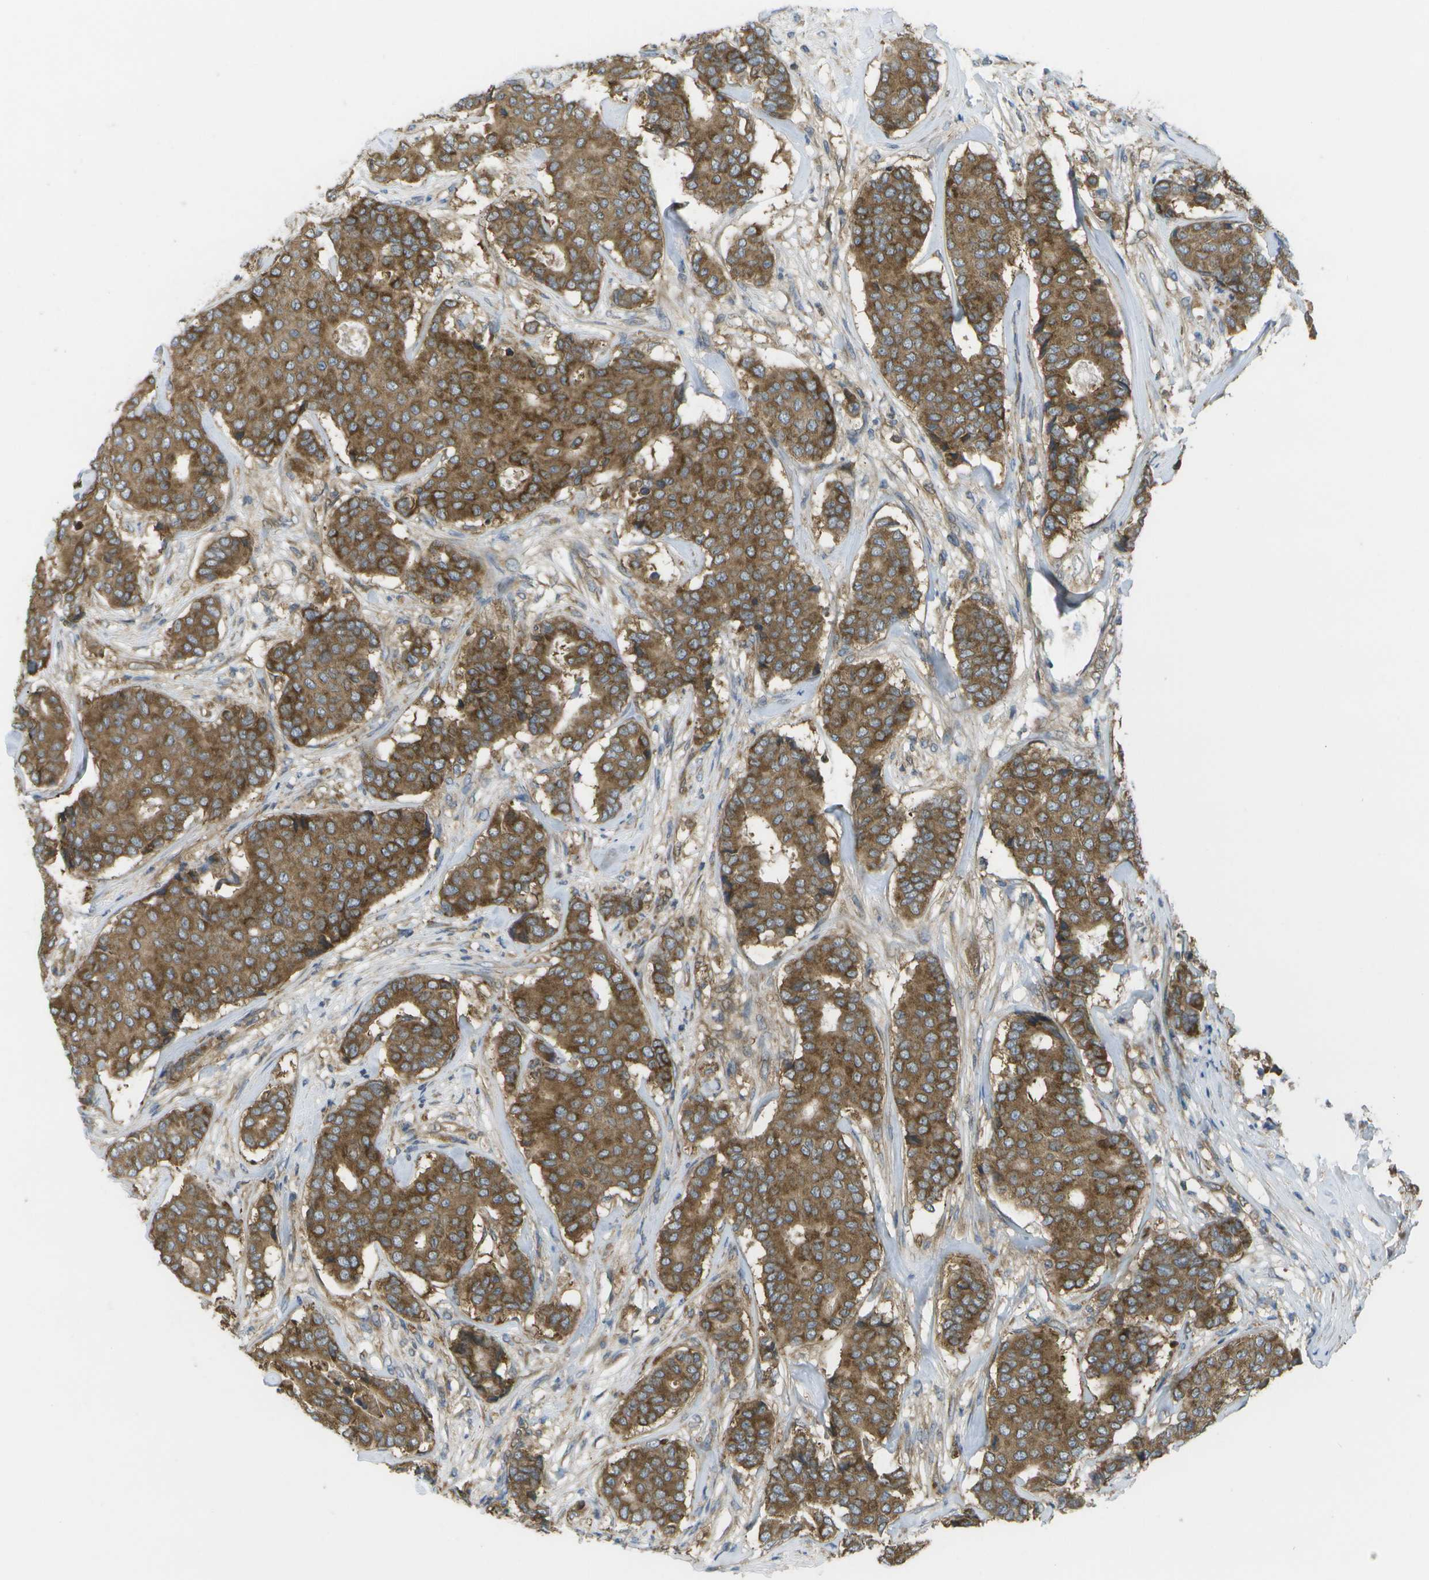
{"staining": {"intensity": "strong", "quantity": ">75%", "location": "cytoplasmic/membranous"}, "tissue": "breast cancer", "cell_type": "Tumor cells", "image_type": "cancer", "snomed": [{"axis": "morphology", "description": "Duct carcinoma"}, {"axis": "topography", "description": "Breast"}], "caption": "Brown immunohistochemical staining in human breast invasive ductal carcinoma displays strong cytoplasmic/membranous staining in approximately >75% of tumor cells.", "gene": "DPM3", "patient": {"sex": "female", "age": 75}}